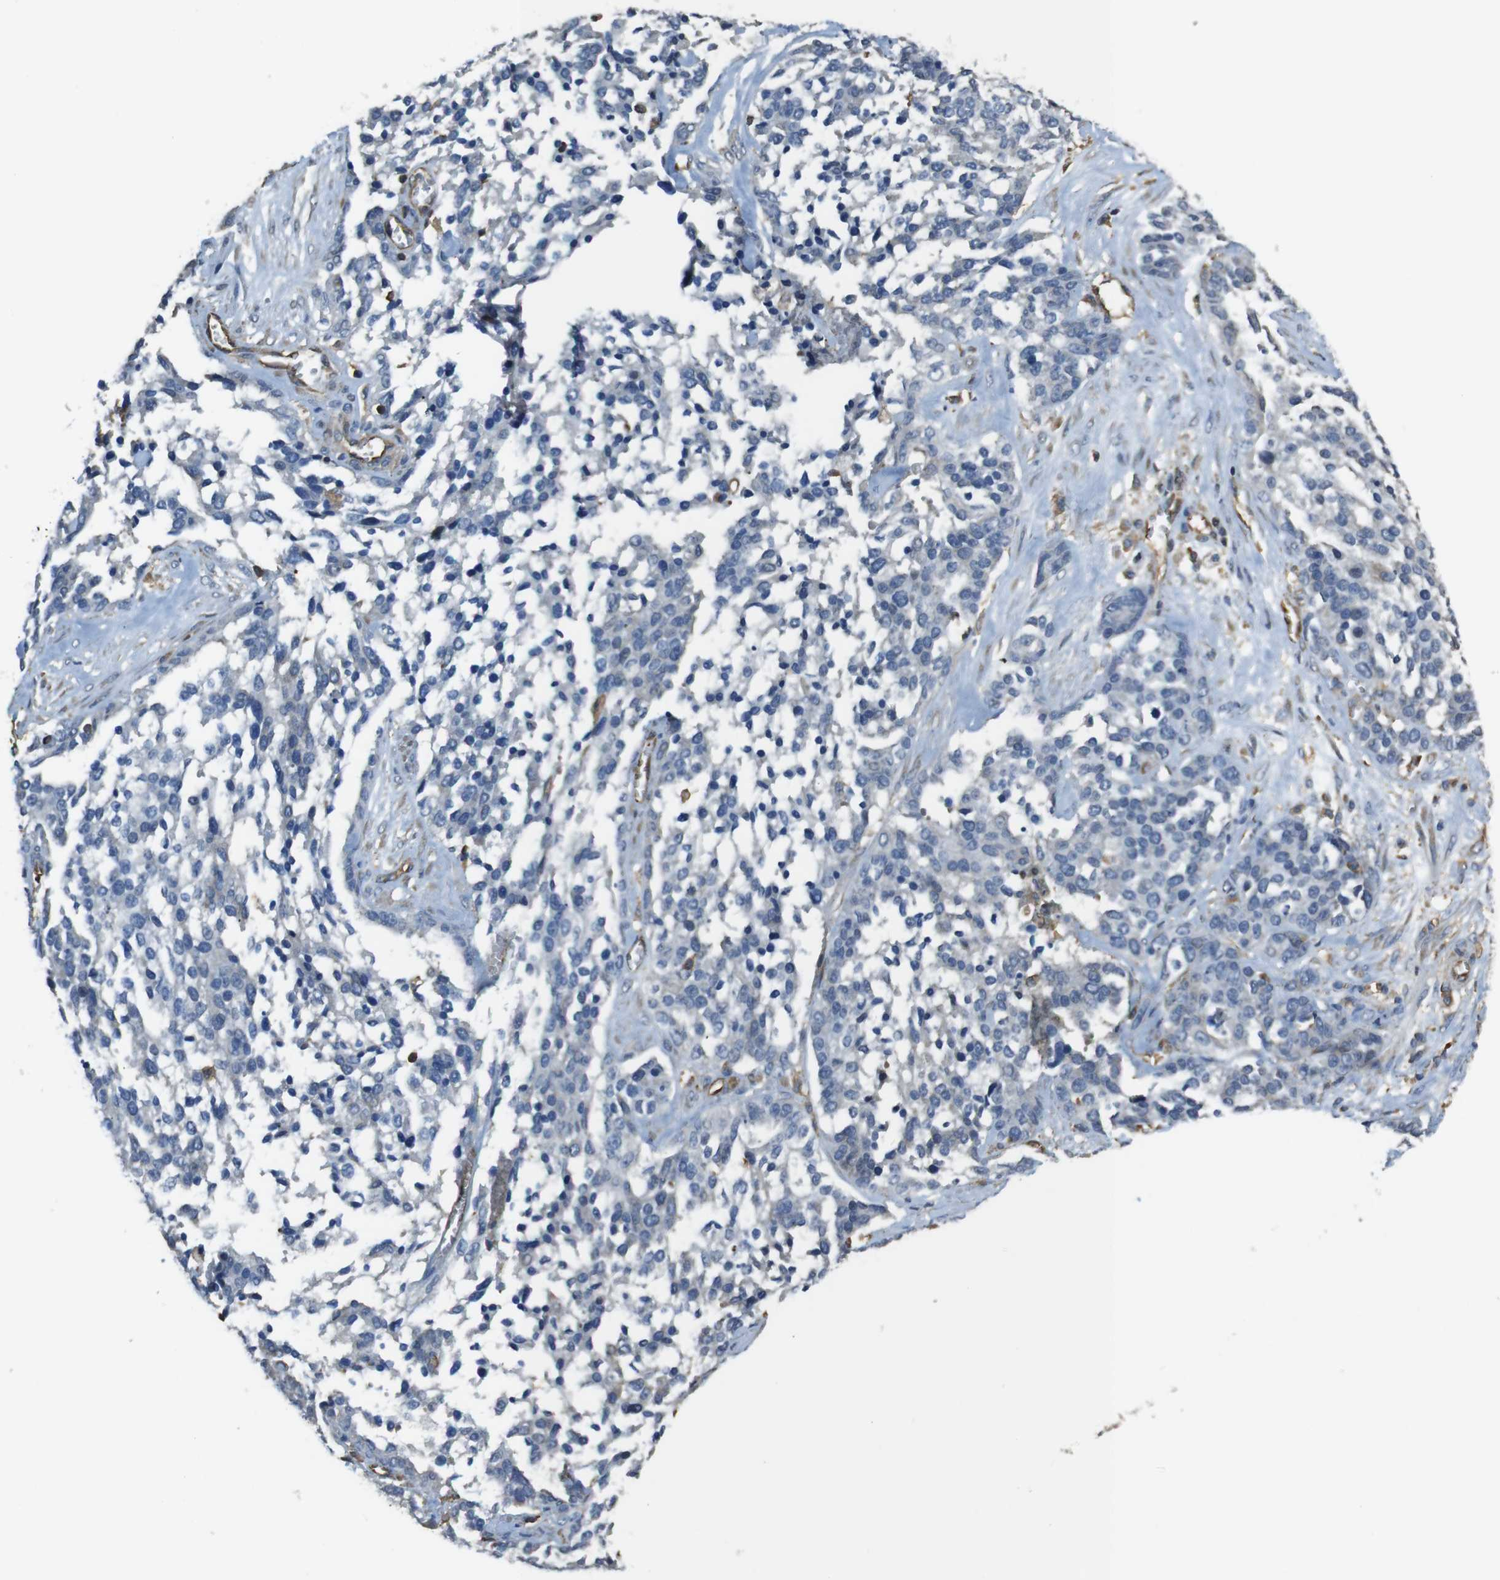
{"staining": {"intensity": "negative", "quantity": "none", "location": "none"}, "tissue": "ovarian cancer", "cell_type": "Tumor cells", "image_type": "cancer", "snomed": [{"axis": "morphology", "description": "Cystadenocarcinoma, serous, NOS"}, {"axis": "topography", "description": "Ovary"}], "caption": "Tumor cells are negative for protein expression in human serous cystadenocarcinoma (ovarian).", "gene": "FCAR", "patient": {"sex": "female", "age": 44}}